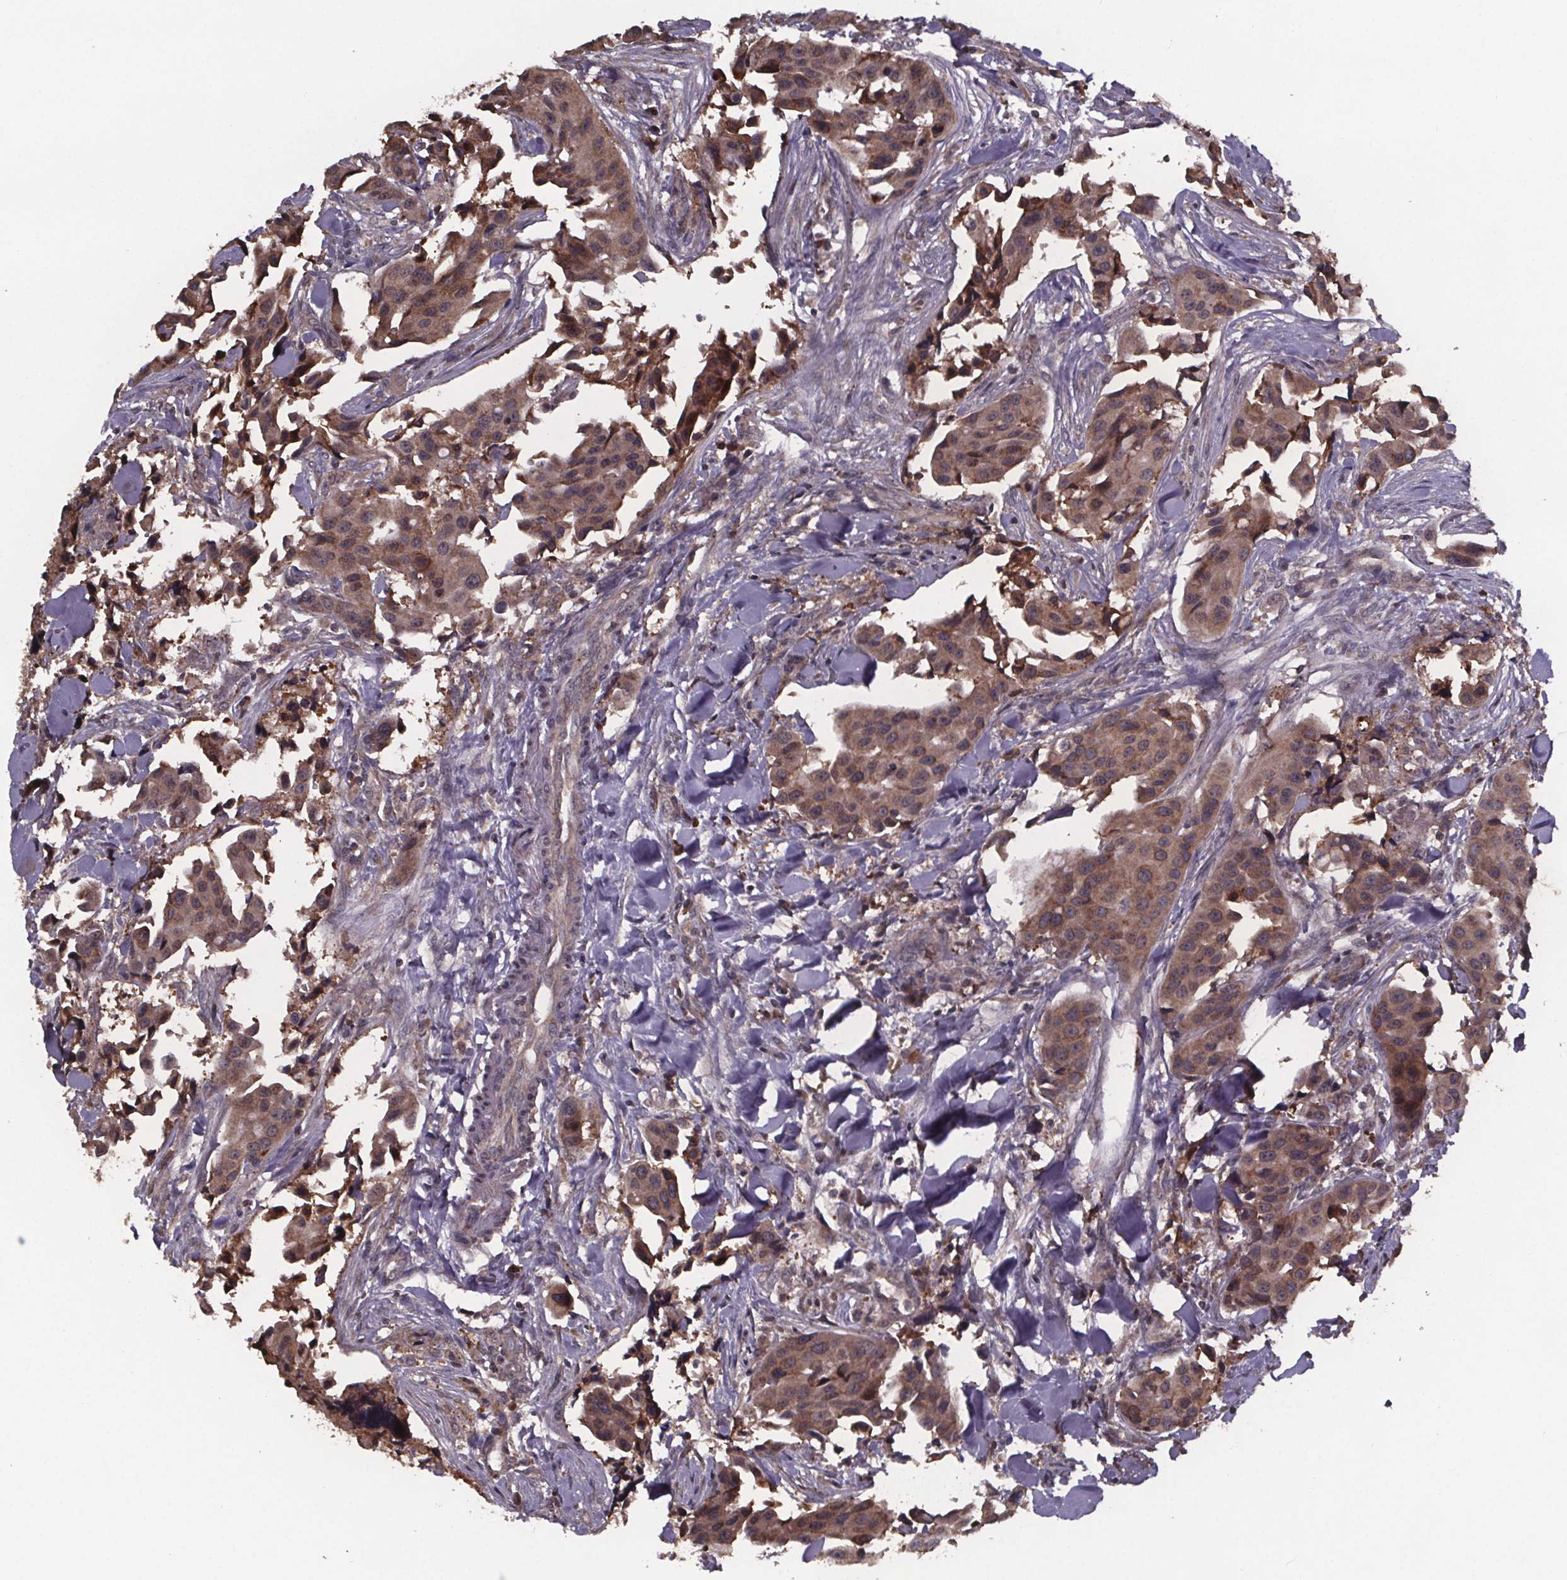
{"staining": {"intensity": "moderate", "quantity": ">75%", "location": "cytoplasmic/membranous"}, "tissue": "head and neck cancer", "cell_type": "Tumor cells", "image_type": "cancer", "snomed": [{"axis": "morphology", "description": "Adenocarcinoma, NOS"}, {"axis": "topography", "description": "Head-Neck"}], "caption": "Protein expression by immunohistochemistry (IHC) shows moderate cytoplasmic/membranous positivity in approximately >75% of tumor cells in head and neck cancer (adenocarcinoma).", "gene": "SAT1", "patient": {"sex": "male", "age": 76}}